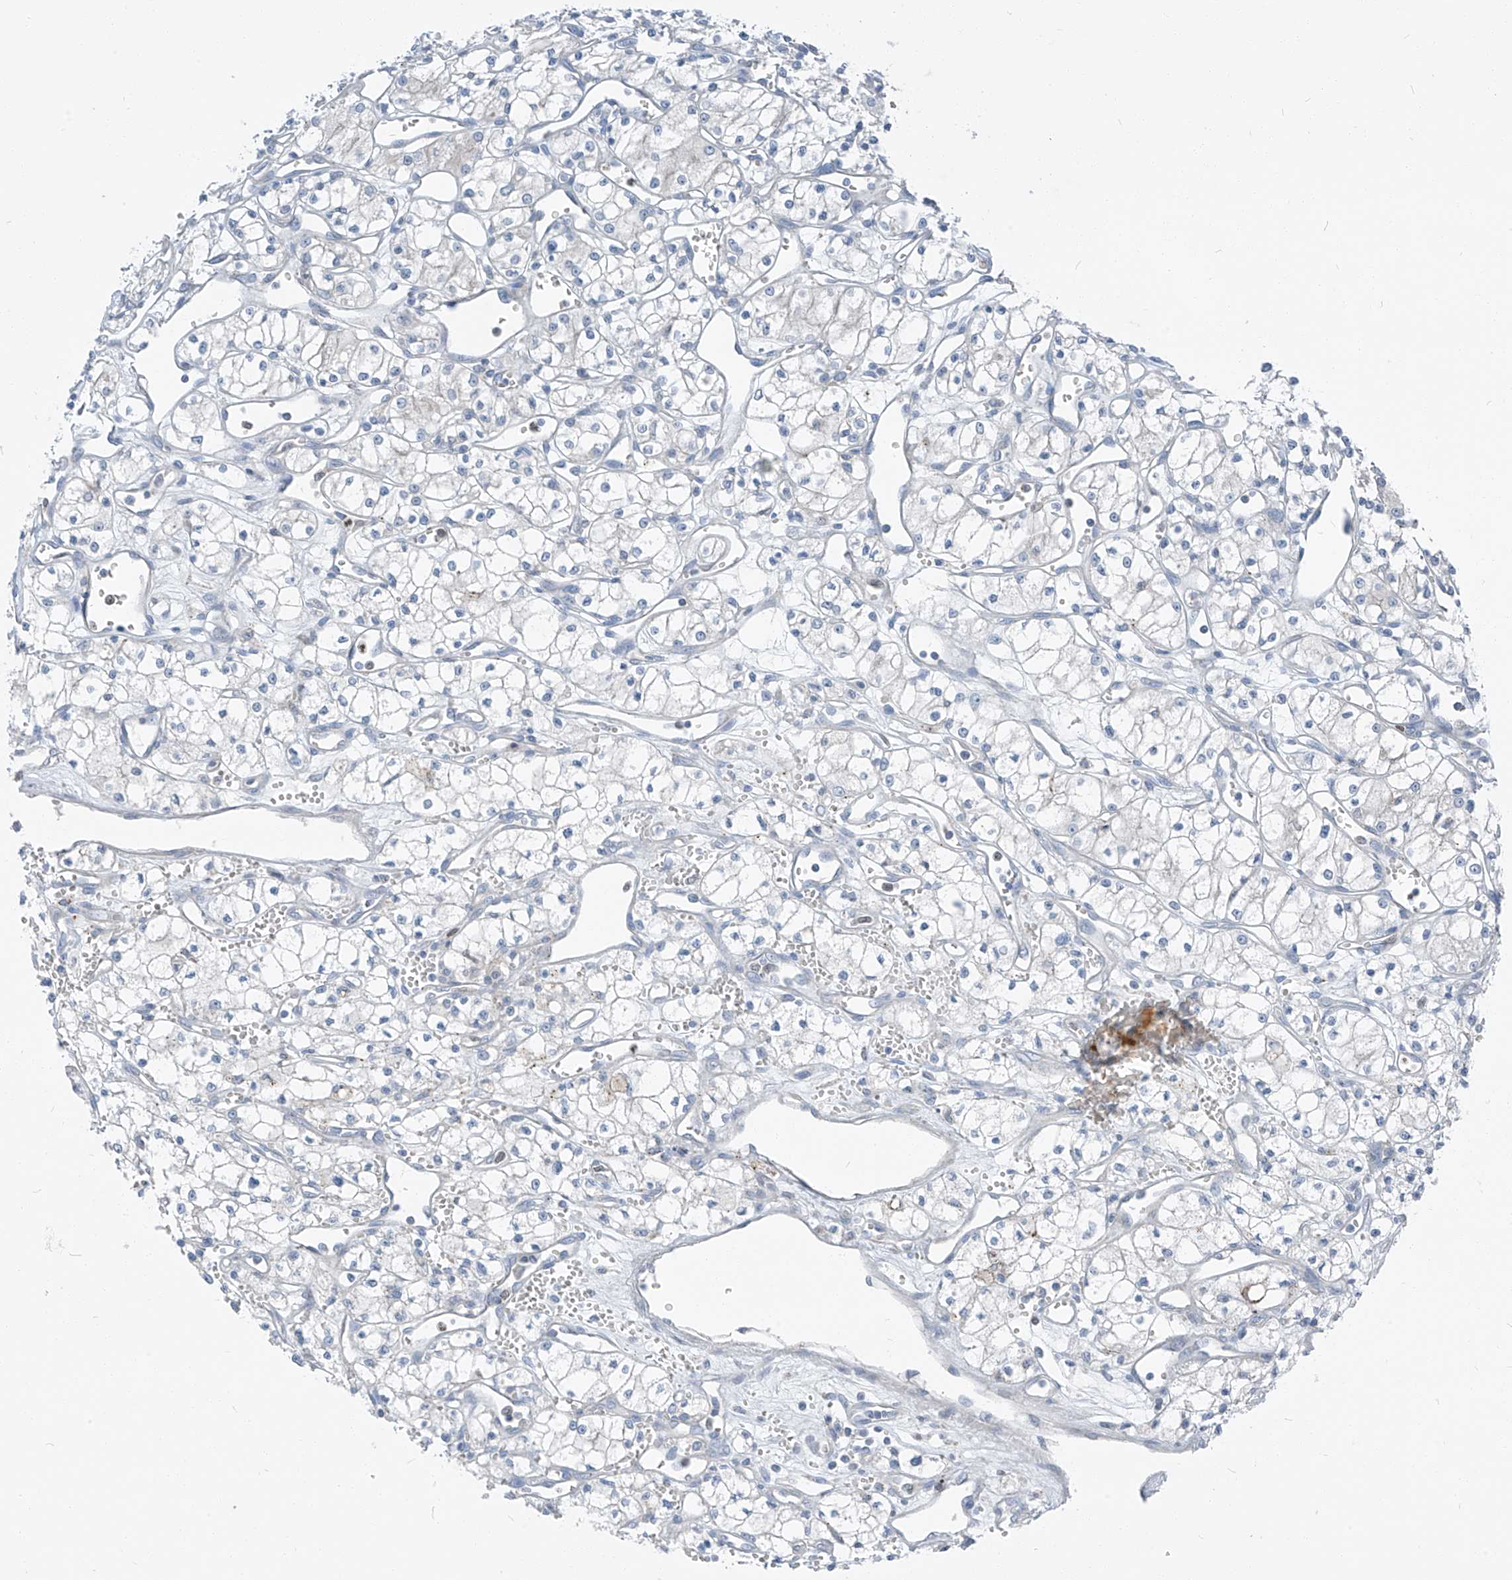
{"staining": {"intensity": "negative", "quantity": "none", "location": "none"}, "tissue": "renal cancer", "cell_type": "Tumor cells", "image_type": "cancer", "snomed": [{"axis": "morphology", "description": "Adenocarcinoma, NOS"}, {"axis": "topography", "description": "Kidney"}], "caption": "This is a micrograph of IHC staining of renal adenocarcinoma, which shows no expression in tumor cells. (Brightfield microscopy of DAB (3,3'-diaminobenzidine) immunohistochemistry at high magnification).", "gene": "CHMP2B", "patient": {"sex": "male", "age": 59}}